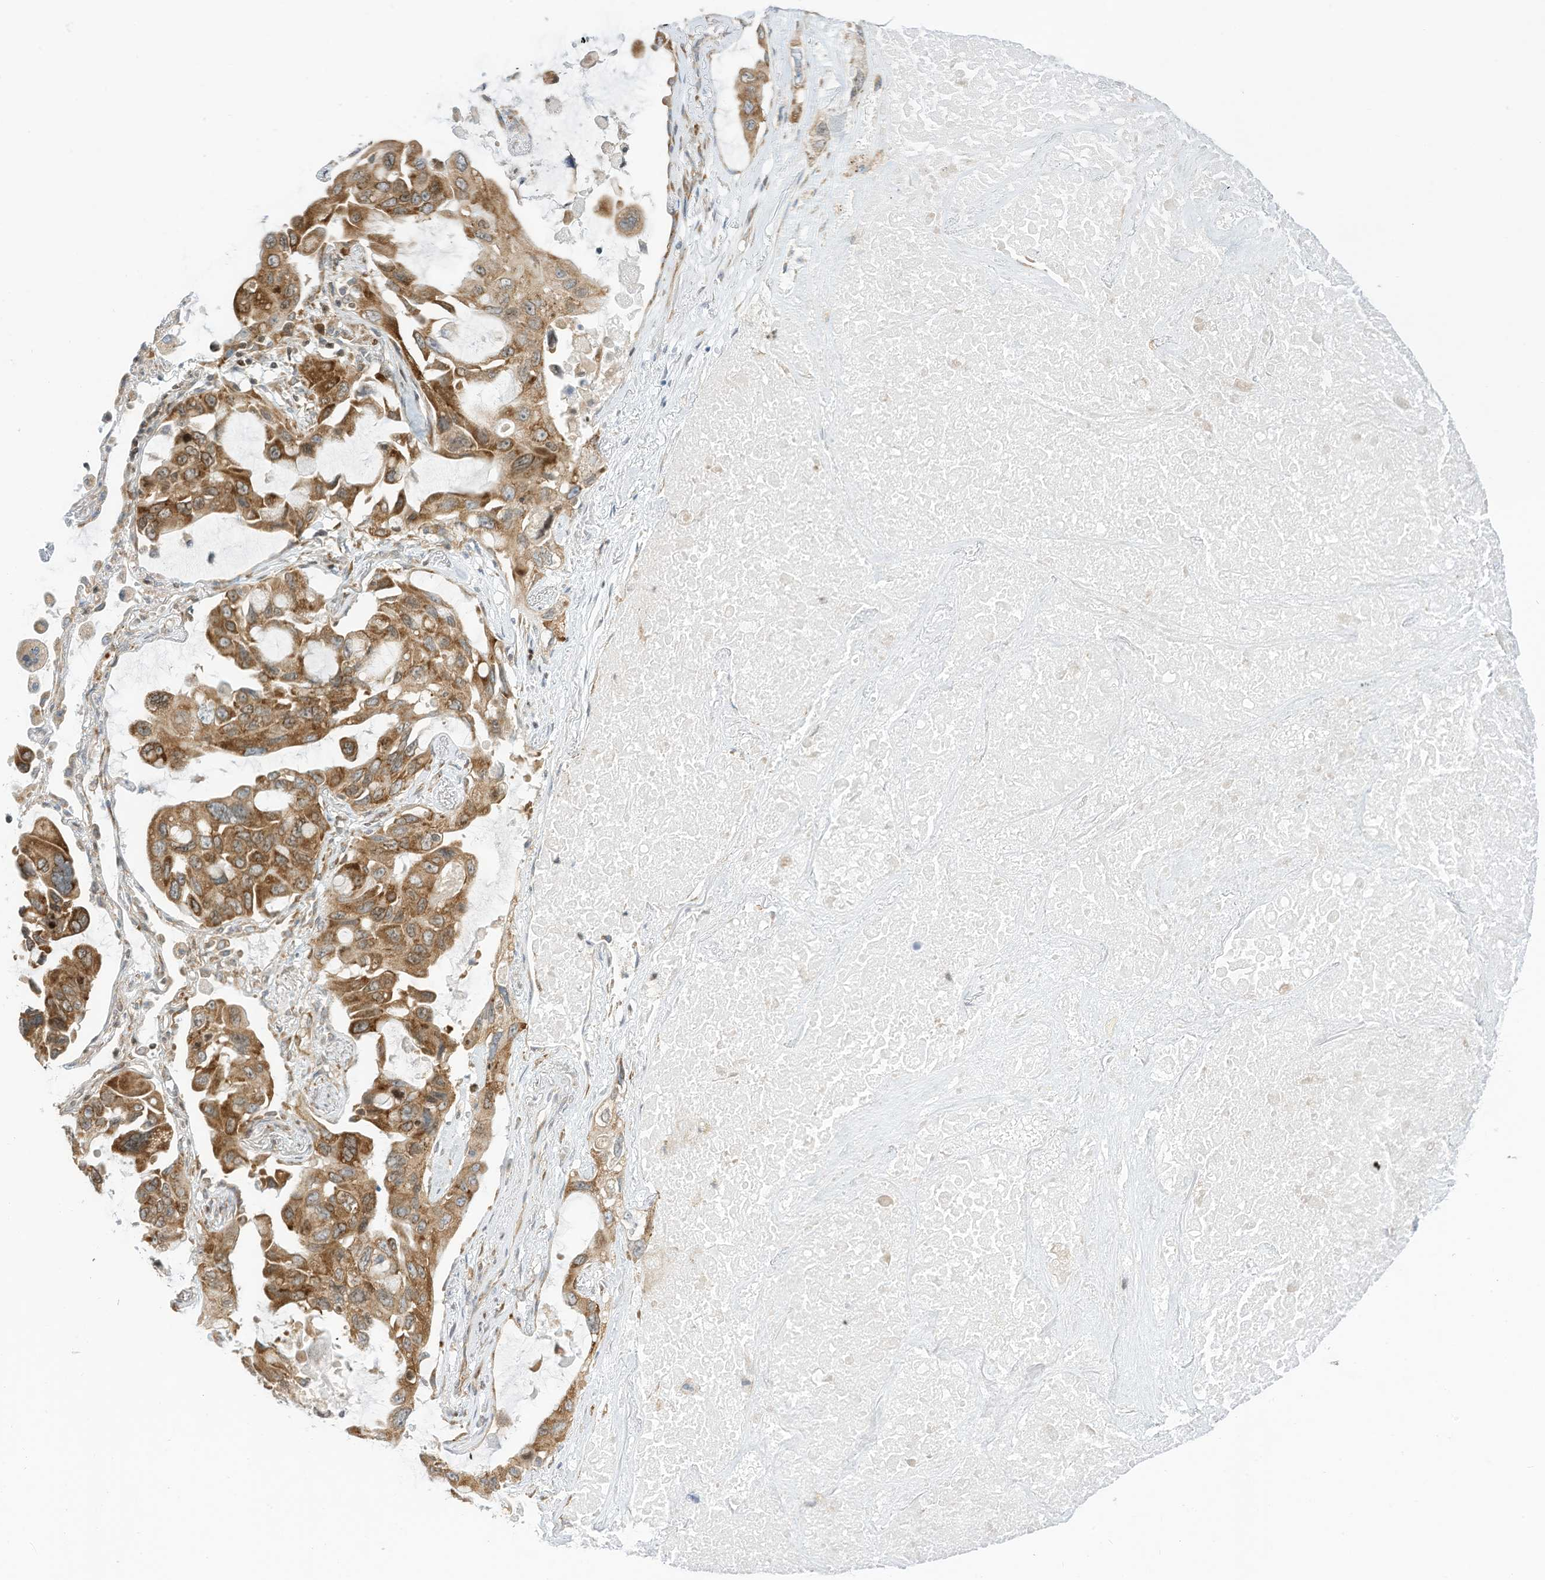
{"staining": {"intensity": "moderate", "quantity": ">75%", "location": "cytoplasmic/membranous"}, "tissue": "lung cancer", "cell_type": "Tumor cells", "image_type": "cancer", "snomed": [{"axis": "morphology", "description": "Squamous cell carcinoma, NOS"}, {"axis": "topography", "description": "Lung"}], "caption": "Tumor cells exhibit moderate cytoplasmic/membranous positivity in about >75% of cells in lung cancer.", "gene": "EDF1", "patient": {"sex": "female", "age": 73}}